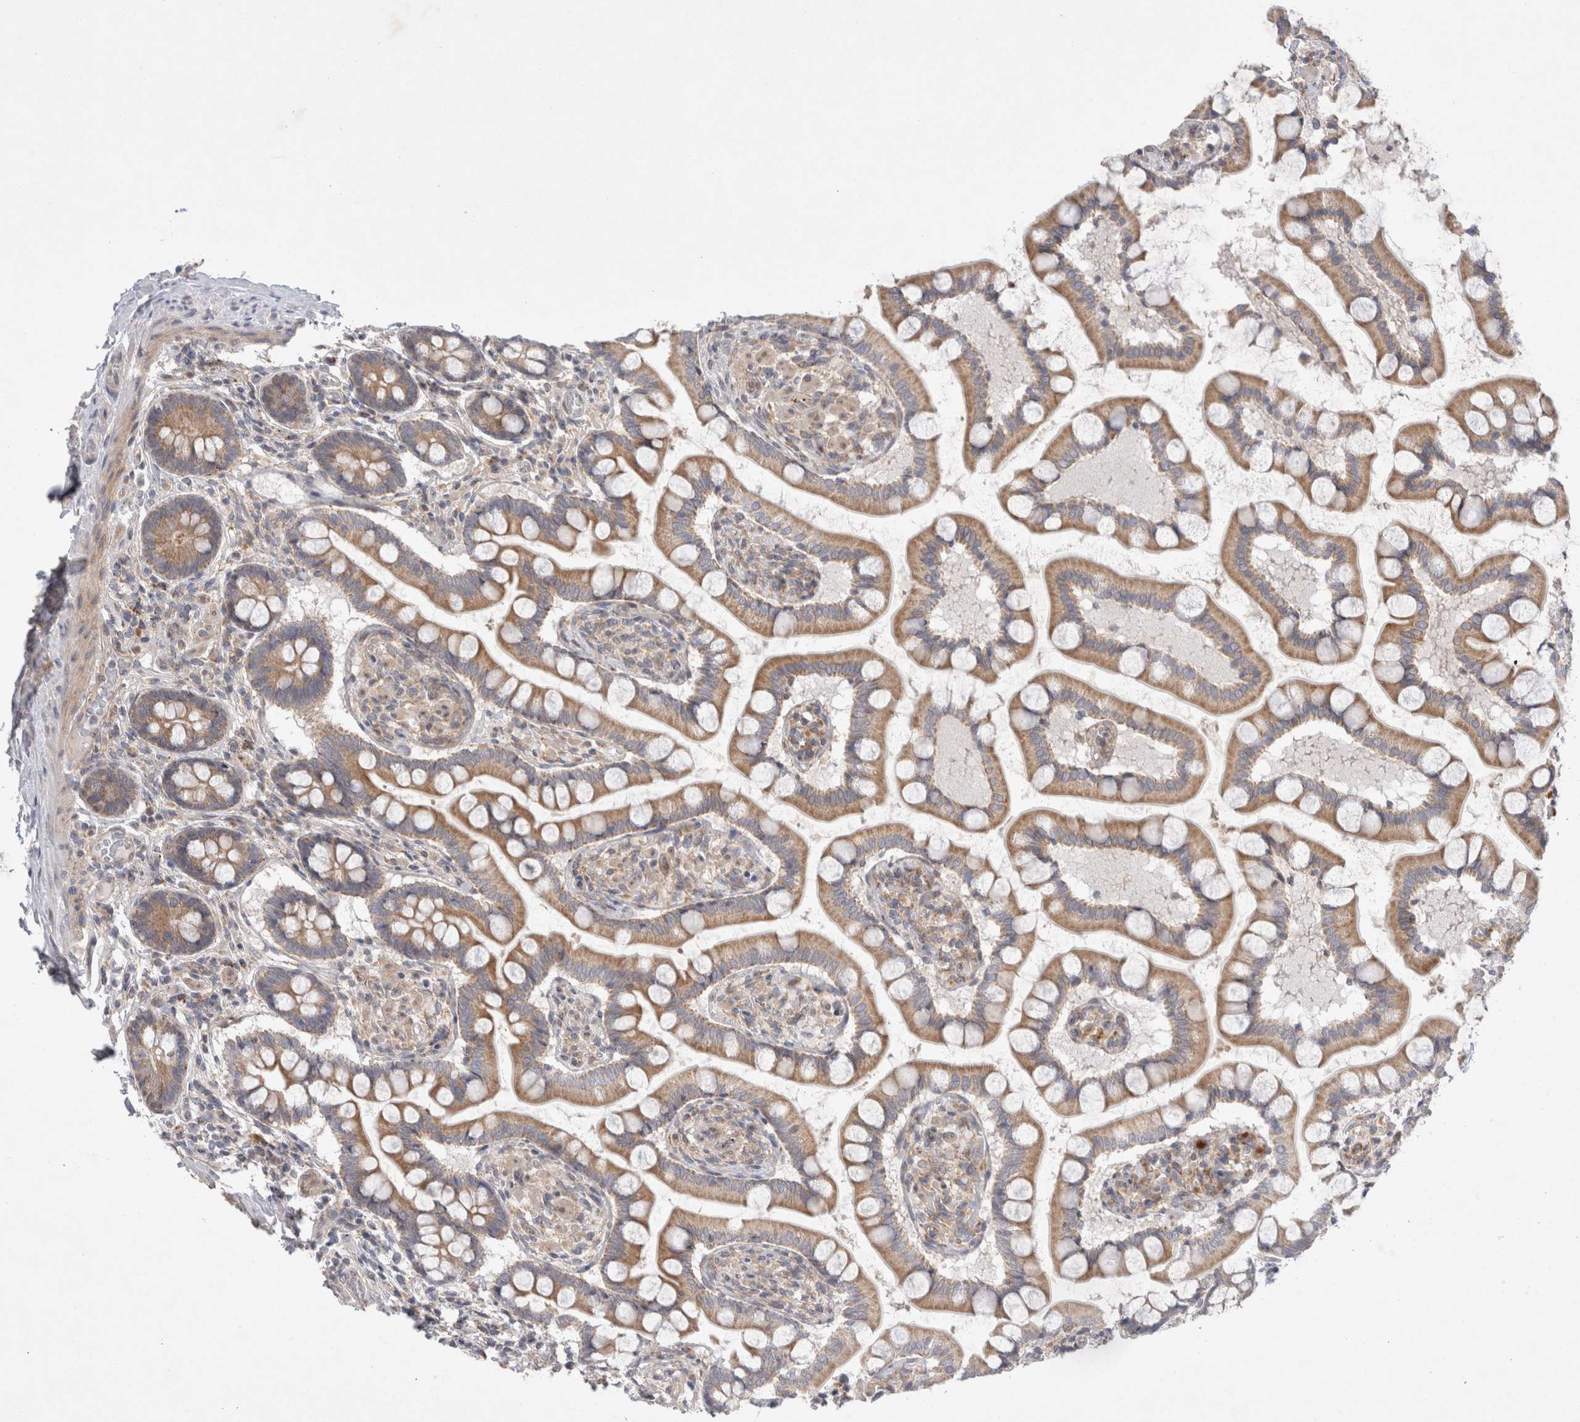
{"staining": {"intensity": "moderate", "quantity": ">75%", "location": "cytoplasmic/membranous"}, "tissue": "small intestine", "cell_type": "Glandular cells", "image_type": "normal", "snomed": [{"axis": "morphology", "description": "Normal tissue, NOS"}, {"axis": "topography", "description": "Small intestine"}], "caption": "Glandular cells reveal moderate cytoplasmic/membranous positivity in approximately >75% of cells in unremarkable small intestine. (Brightfield microscopy of DAB IHC at high magnification).", "gene": "NPC1", "patient": {"sex": "male", "age": 41}}